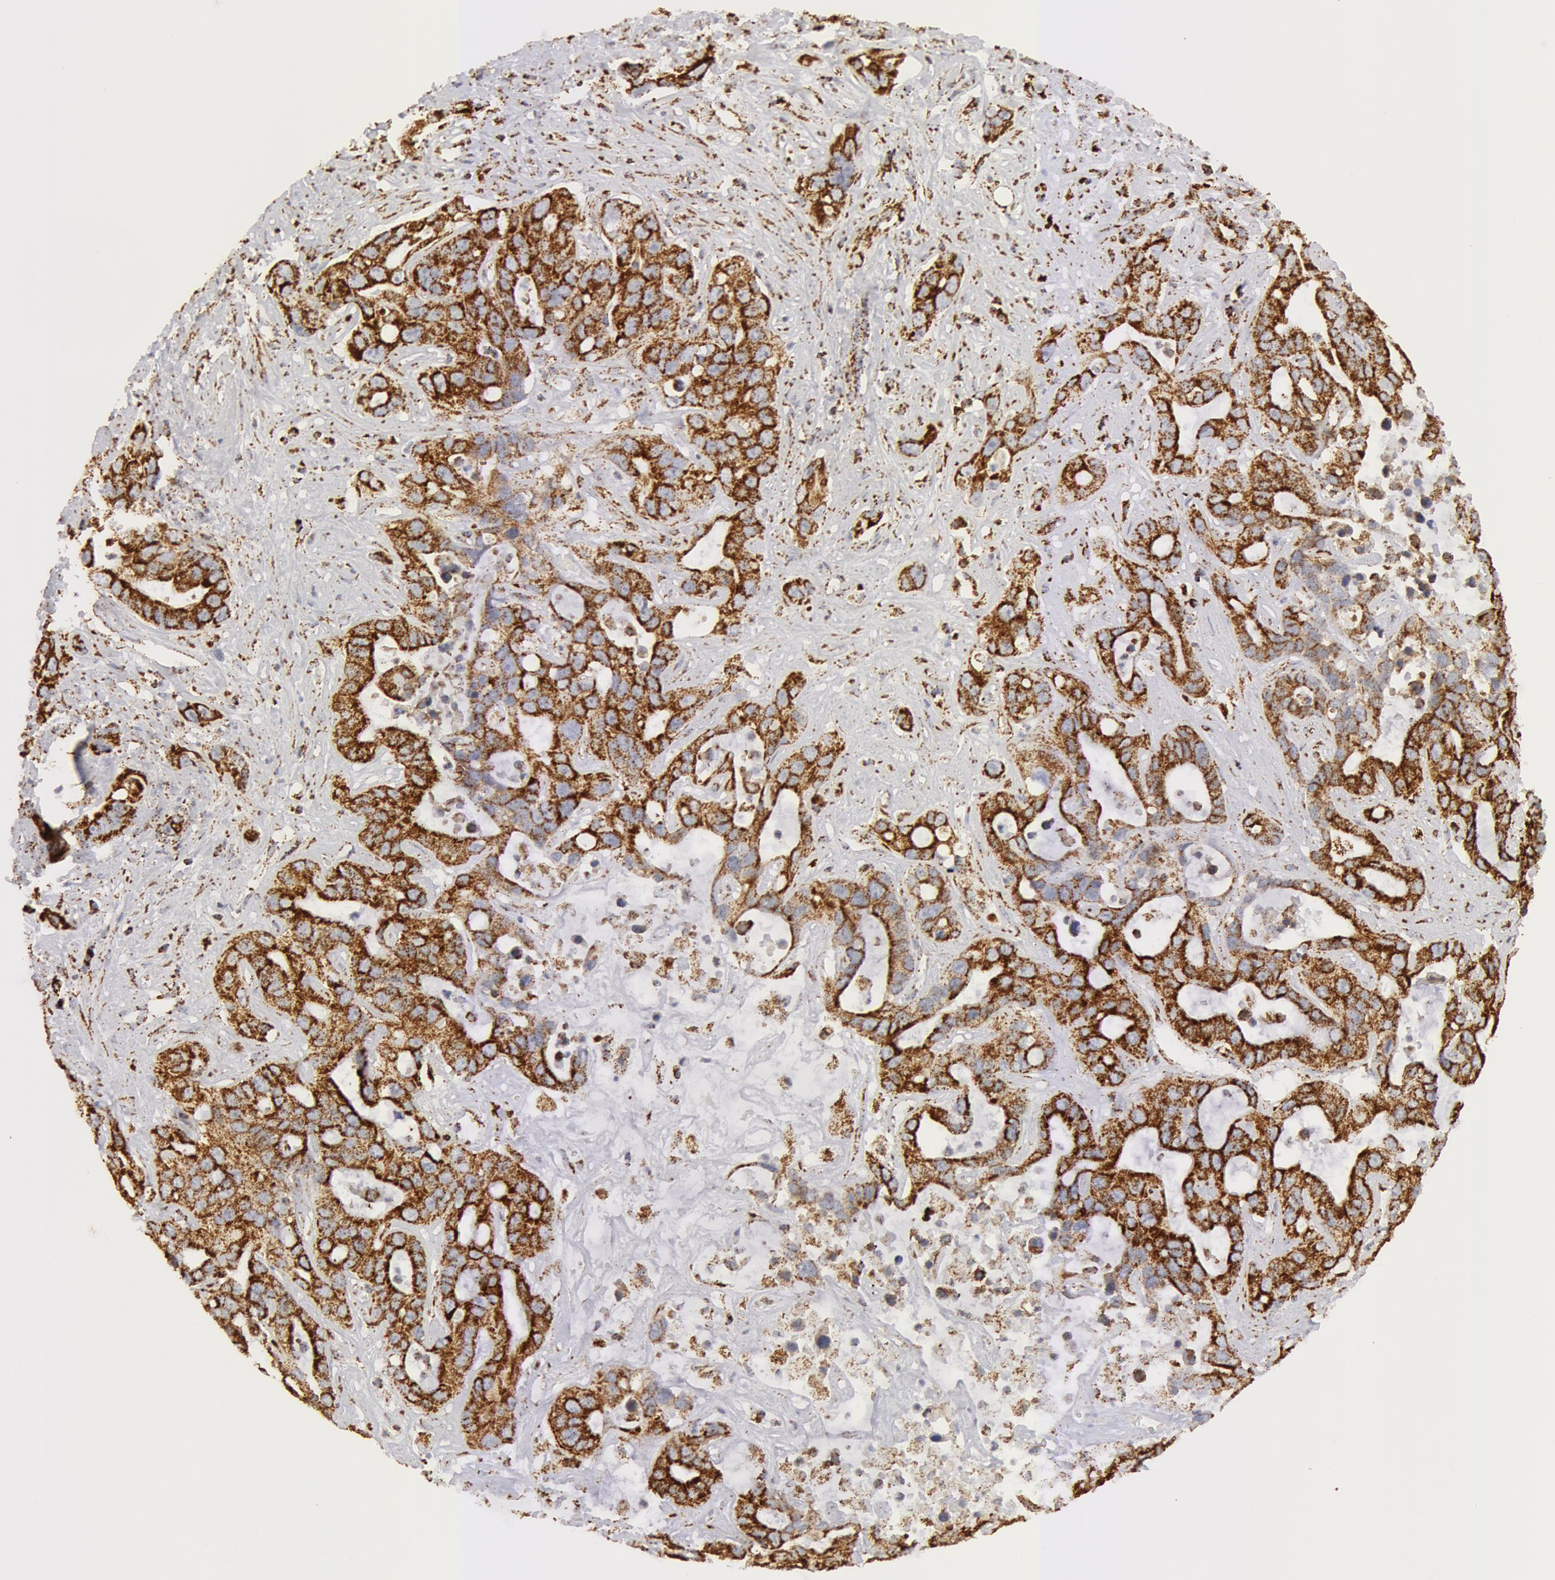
{"staining": {"intensity": "moderate", "quantity": ">75%", "location": "cytoplasmic/membranous"}, "tissue": "liver cancer", "cell_type": "Tumor cells", "image_type": "cancer", "snomed": [{"axis": "morphology", "description": "Cholangiocarcinoma"}, {"axis": "topography", "description": "Liver"}], "caption": "Immunohistochemical staining of liver cancer reveals medium levels of moderate cytoplasmic/membranous staining in about >75% of tumor cells.", "gene": "ATP5F1B", "patient": {"sex": "female", "age": 65}}